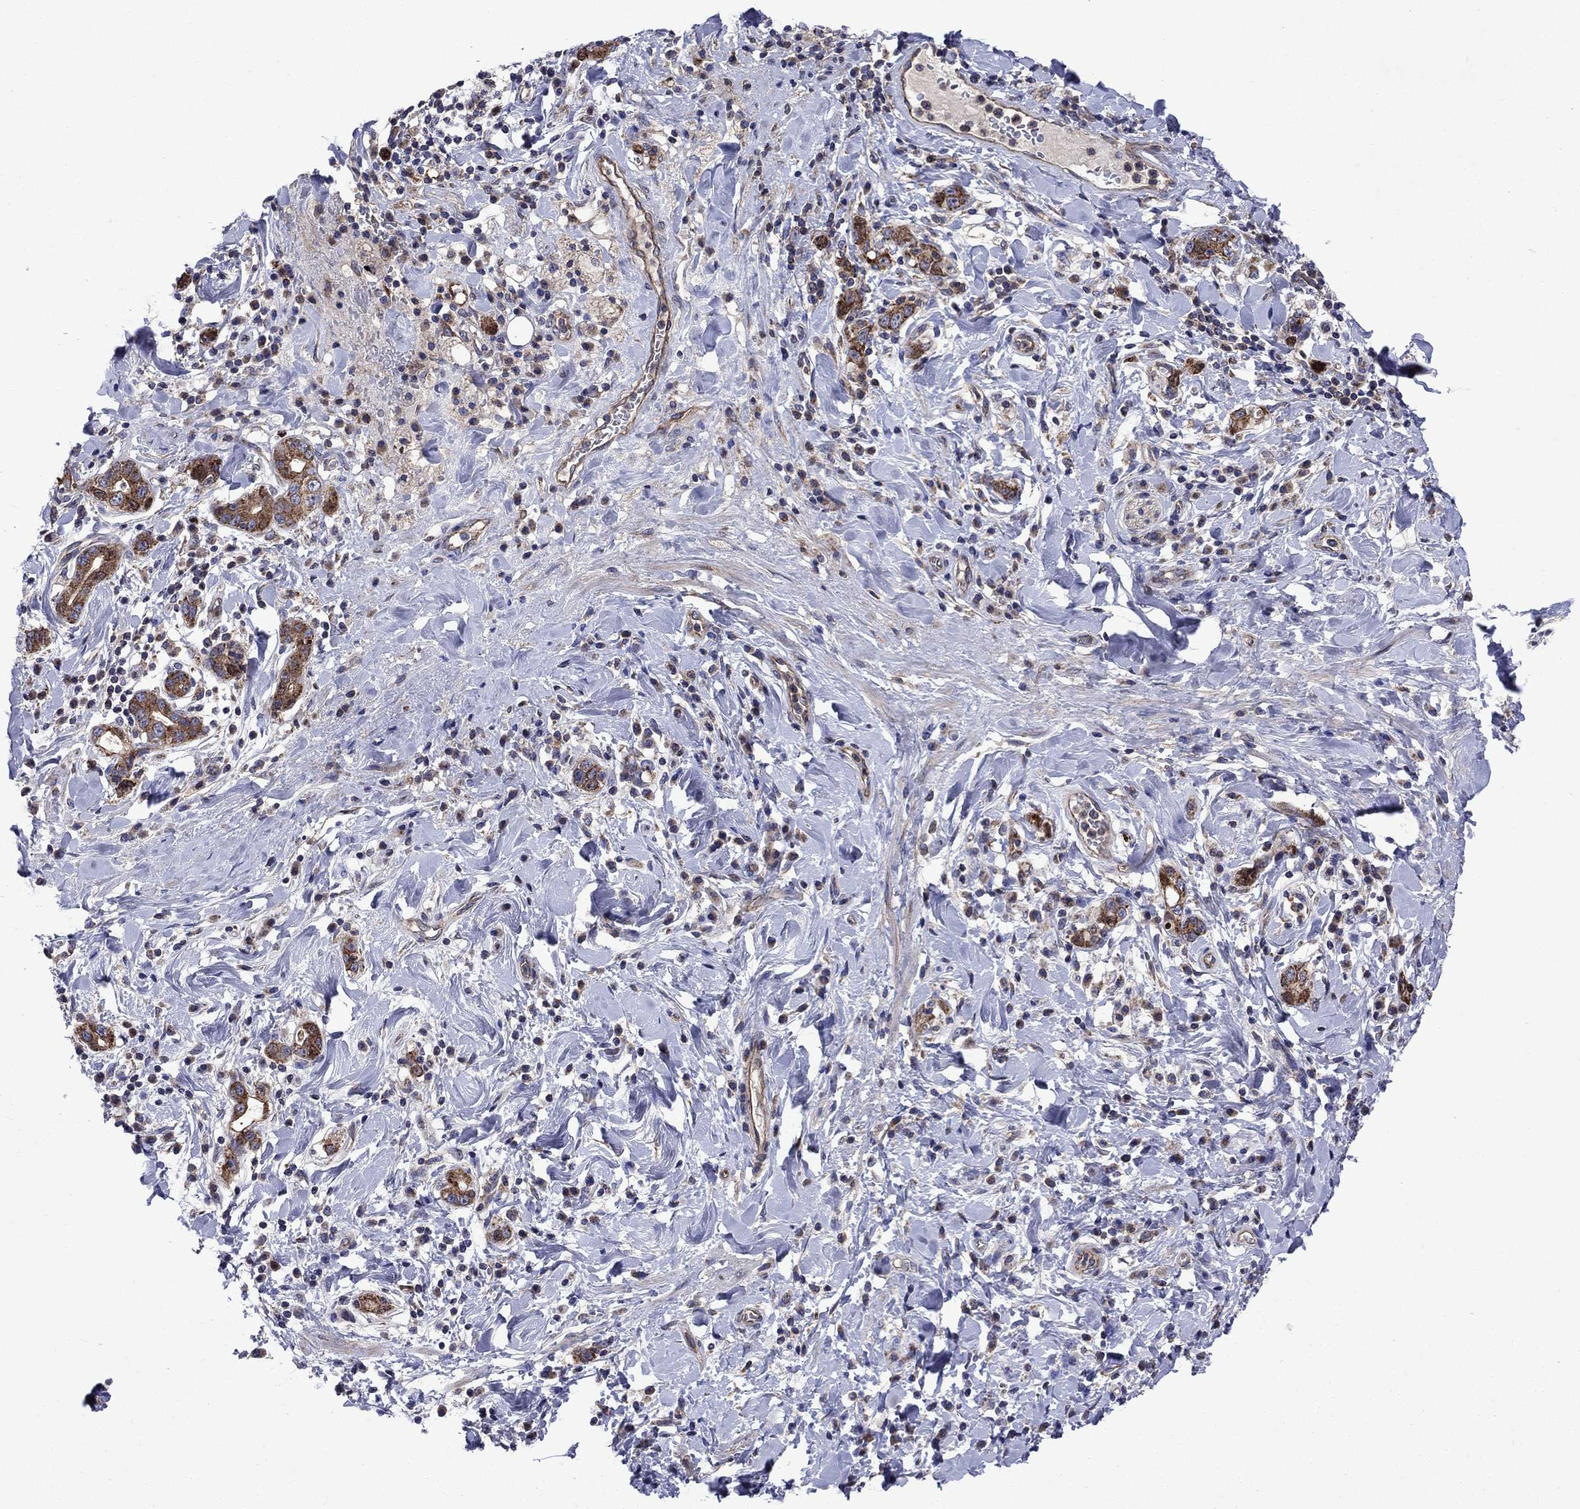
{"staining": {"intensity": "strong", "quantity": "<25%", "location": "cytoplasmic/membranous,nuclear"}, "tissue": "stomach cancer", "cell_type": "Tumor cells", "image_type": "cancer", "snomed": [{"axis": "morphology", "description": "Adenocarcinoma, NOS"}, {"axis": "topography", "description": "Stomach"}], "caption": "Stomach adenocarcinoma stained with DAB IHC displays medium levels of strong cytoplasmic/membranous and nuclear expression in approximately <25% of tumor cells. (DAB (3,3'-diaminobenzidine) = brown stain, brightfield microscopy at high magnification).", "gene": "KIF22", "patient": {"sex": "male", "age": 79}}